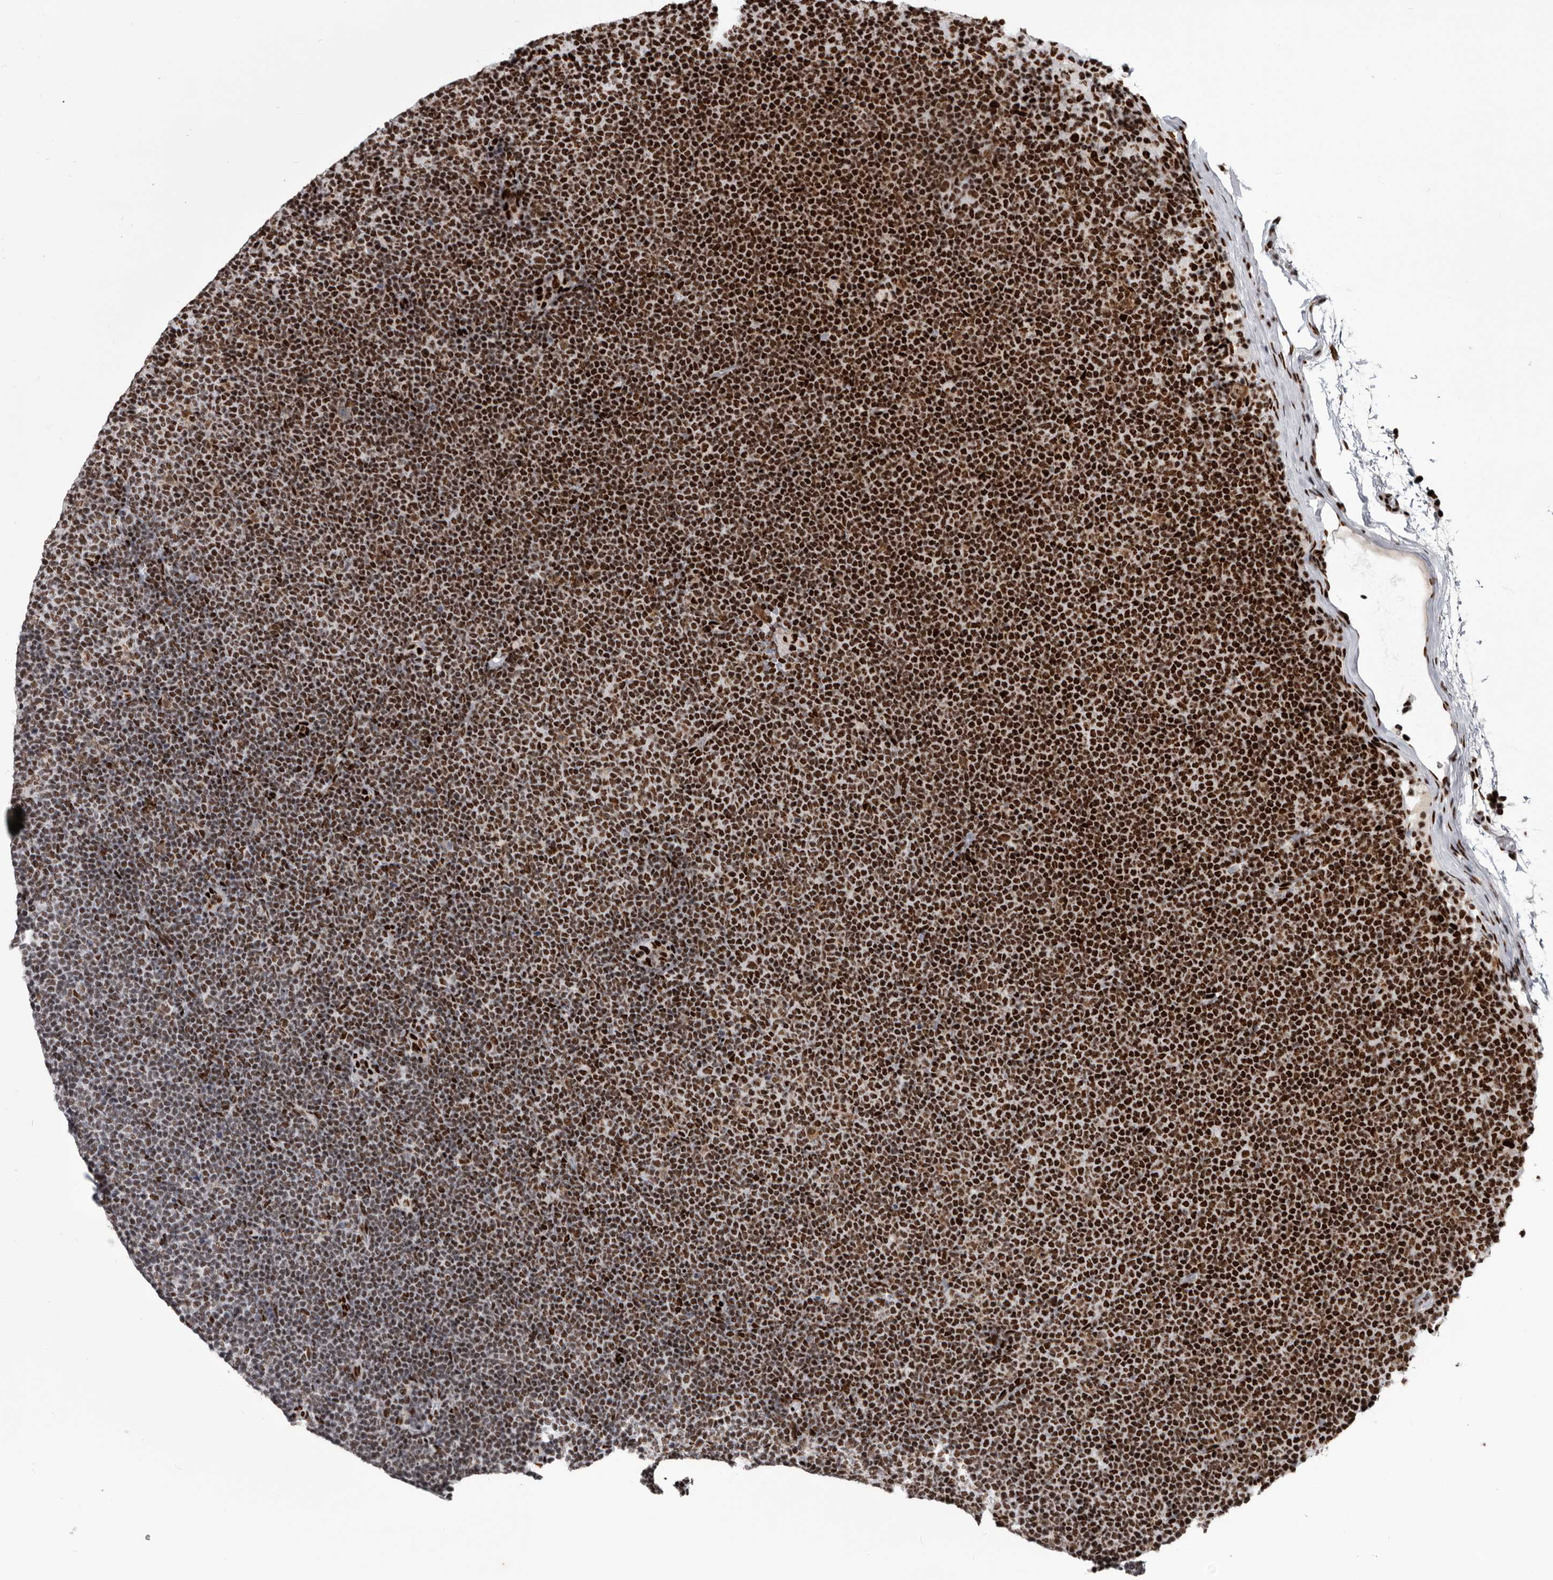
{"staining": {"intensity": "strong", "quantity": ">75%", "location": "nuclear"}, "tissue": "lymphoma", "cell_type": "Tumor cells", "image_type": "cancer", "snomed": [{"axis": "morphology", "description": "Malignant lymphoma, non-Hodgkin's type, Low grade"}, {"axis": "topography", "description": "Lymph node"}], "caption": "The immunohistochemical stain labels strong nuclear positivity in tumor cells of lymphoma tissue.", "gene": "NUMA1", "patient": {"sex": "female", "age": 53}}